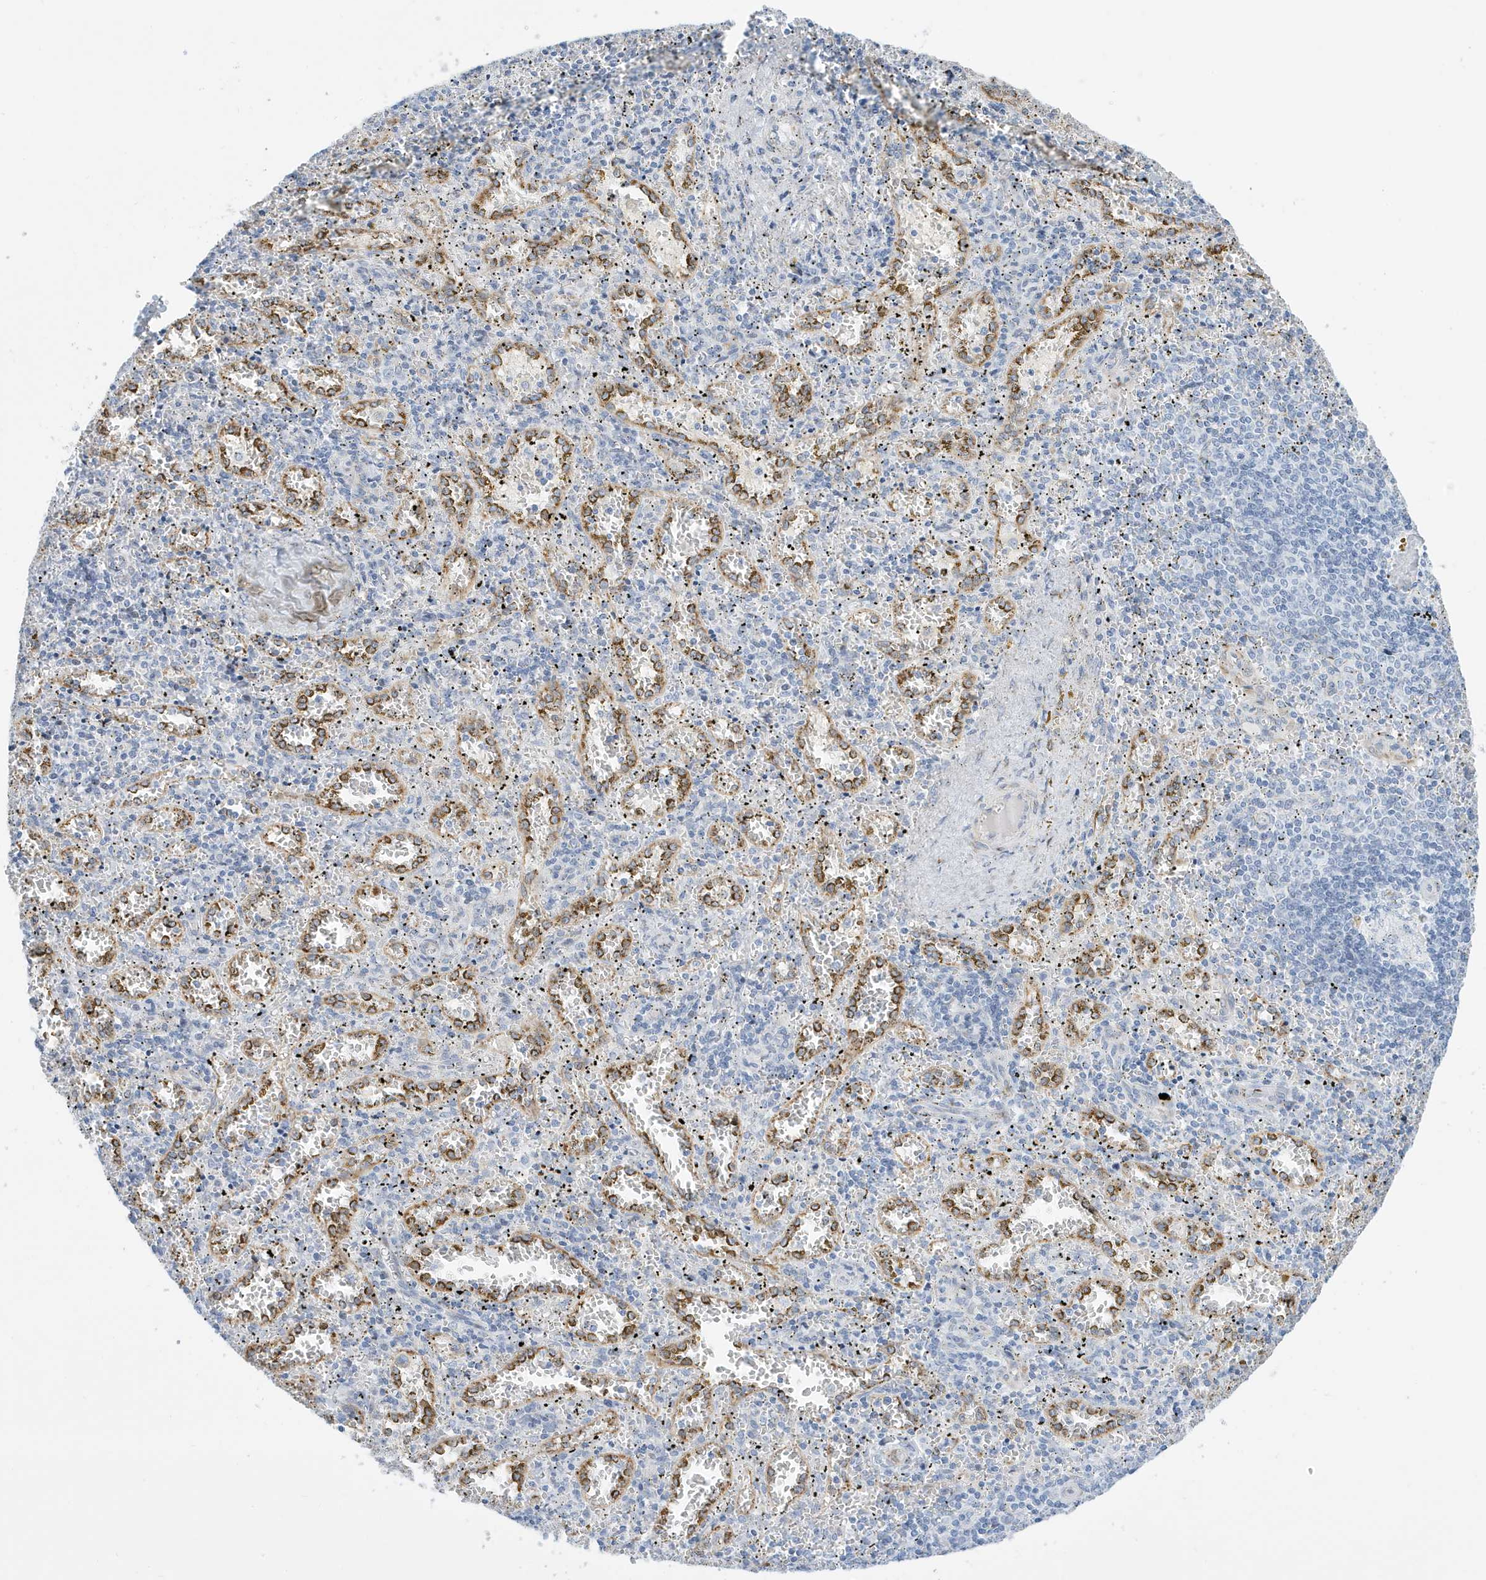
{"staining": {"intensity": "negative", "quantity": "none", "location": "none"}, "tissue": "spleen", "cell_type": "Cells in red pulp", "image_type": "normal", "snomed": [{"axis": "morphology", "description": "Normal tissue, NOS"}, {"axis": "topography", "description": "Spleen"}], "caption": "Immunohistochemical staining of normal spleen demonstrates no significant staining in cells in red pulp.", "gene": "SEMA3F", "patient": {"sex": "male", "age": 11}}